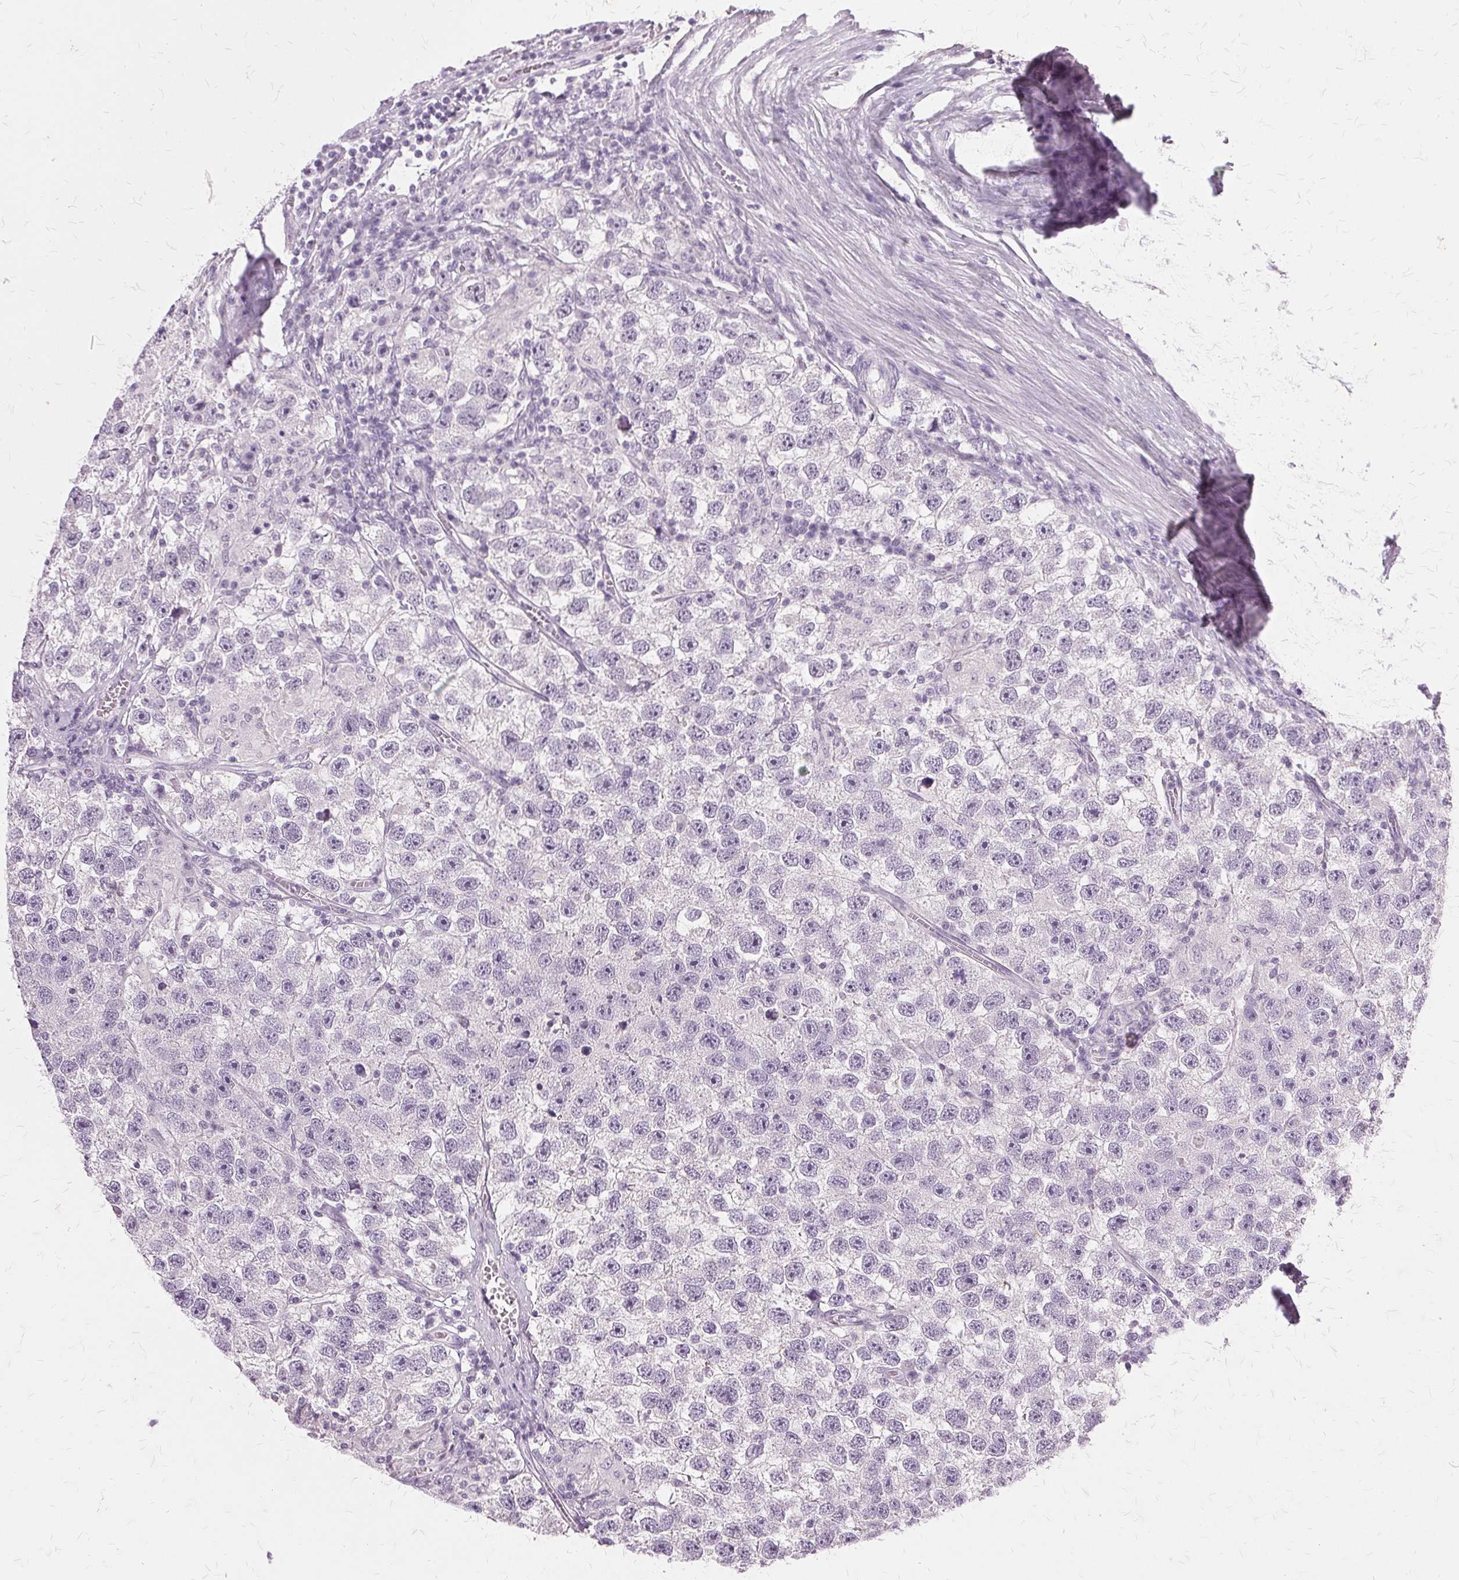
{"staining": {"intensity": "negative", "quantity": "none", "location": "none"}, "tissue": "testis cancer", "cell_type": "Tumor cells", "image_type": "cancer", "snomed": [{"axis": "morphology", "description": "Seminoma, NOS"}, {"axis": "topography", "description": "Testis"}], "caption": "This is a image of IHC staining of testis cancer, which shows no expression in tumor cells.", "gene": "SLC45A3", "patient": {"sex": "male", "age": 26}}